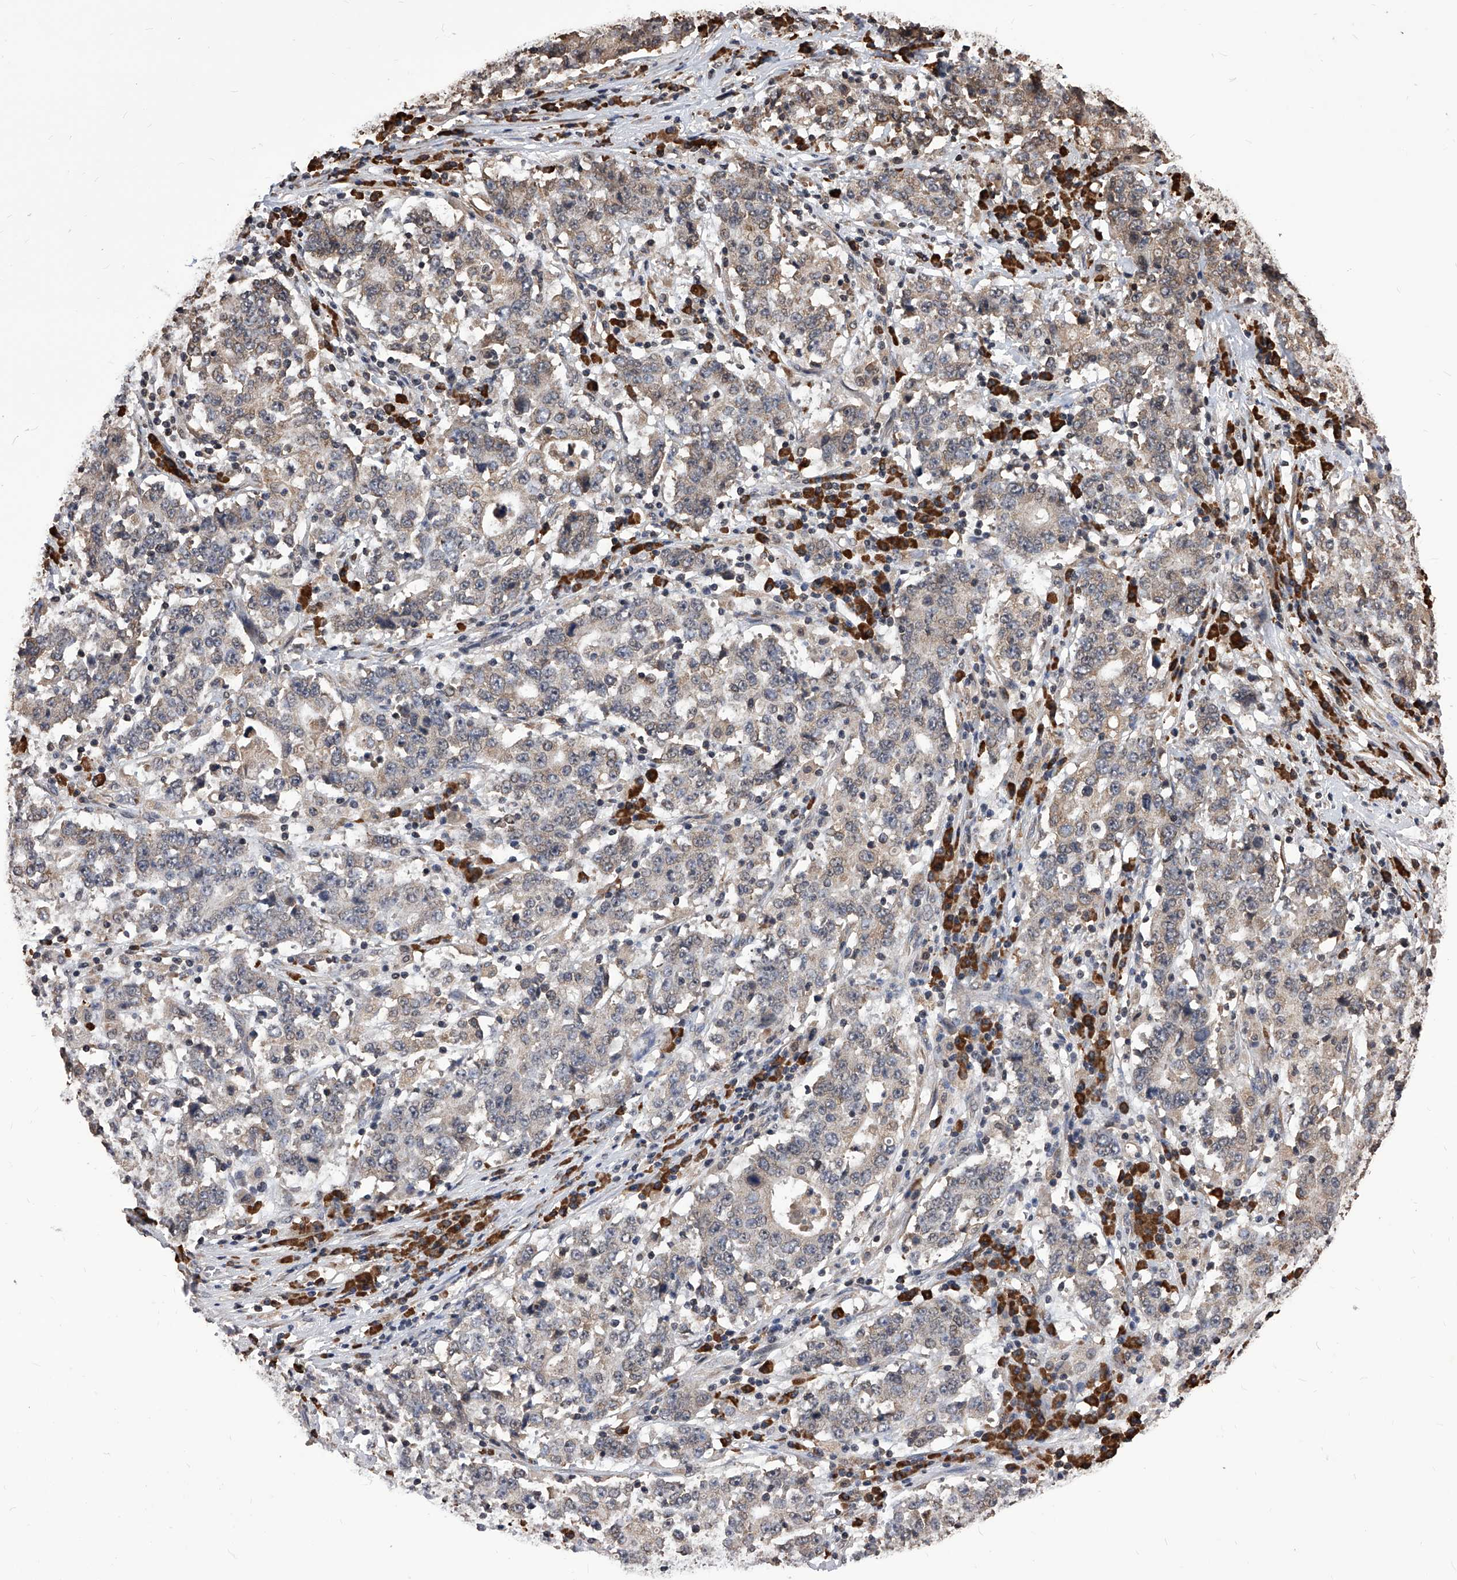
{"staining": {"intensity": "weak", "quantity": "25%-75%", "location": "cytoplasmic/membranous"}, "tissue": "stomach cancer", "cell_type": "Tumor cells", "image_type": "cancer", "snomed": [{"axis": "morphology", "description": "Adenocarcinoma, NOS"}, {"axis": "topography", "description": "Stomach"}], "caption": "This is an image of IHC staining of adenocarcinoma (stomach), which shows weak staining in the cytoplasmic/membranous of tumor cells.", "gene": "ID1", "patient": {"sex": "male", "age": 59}}